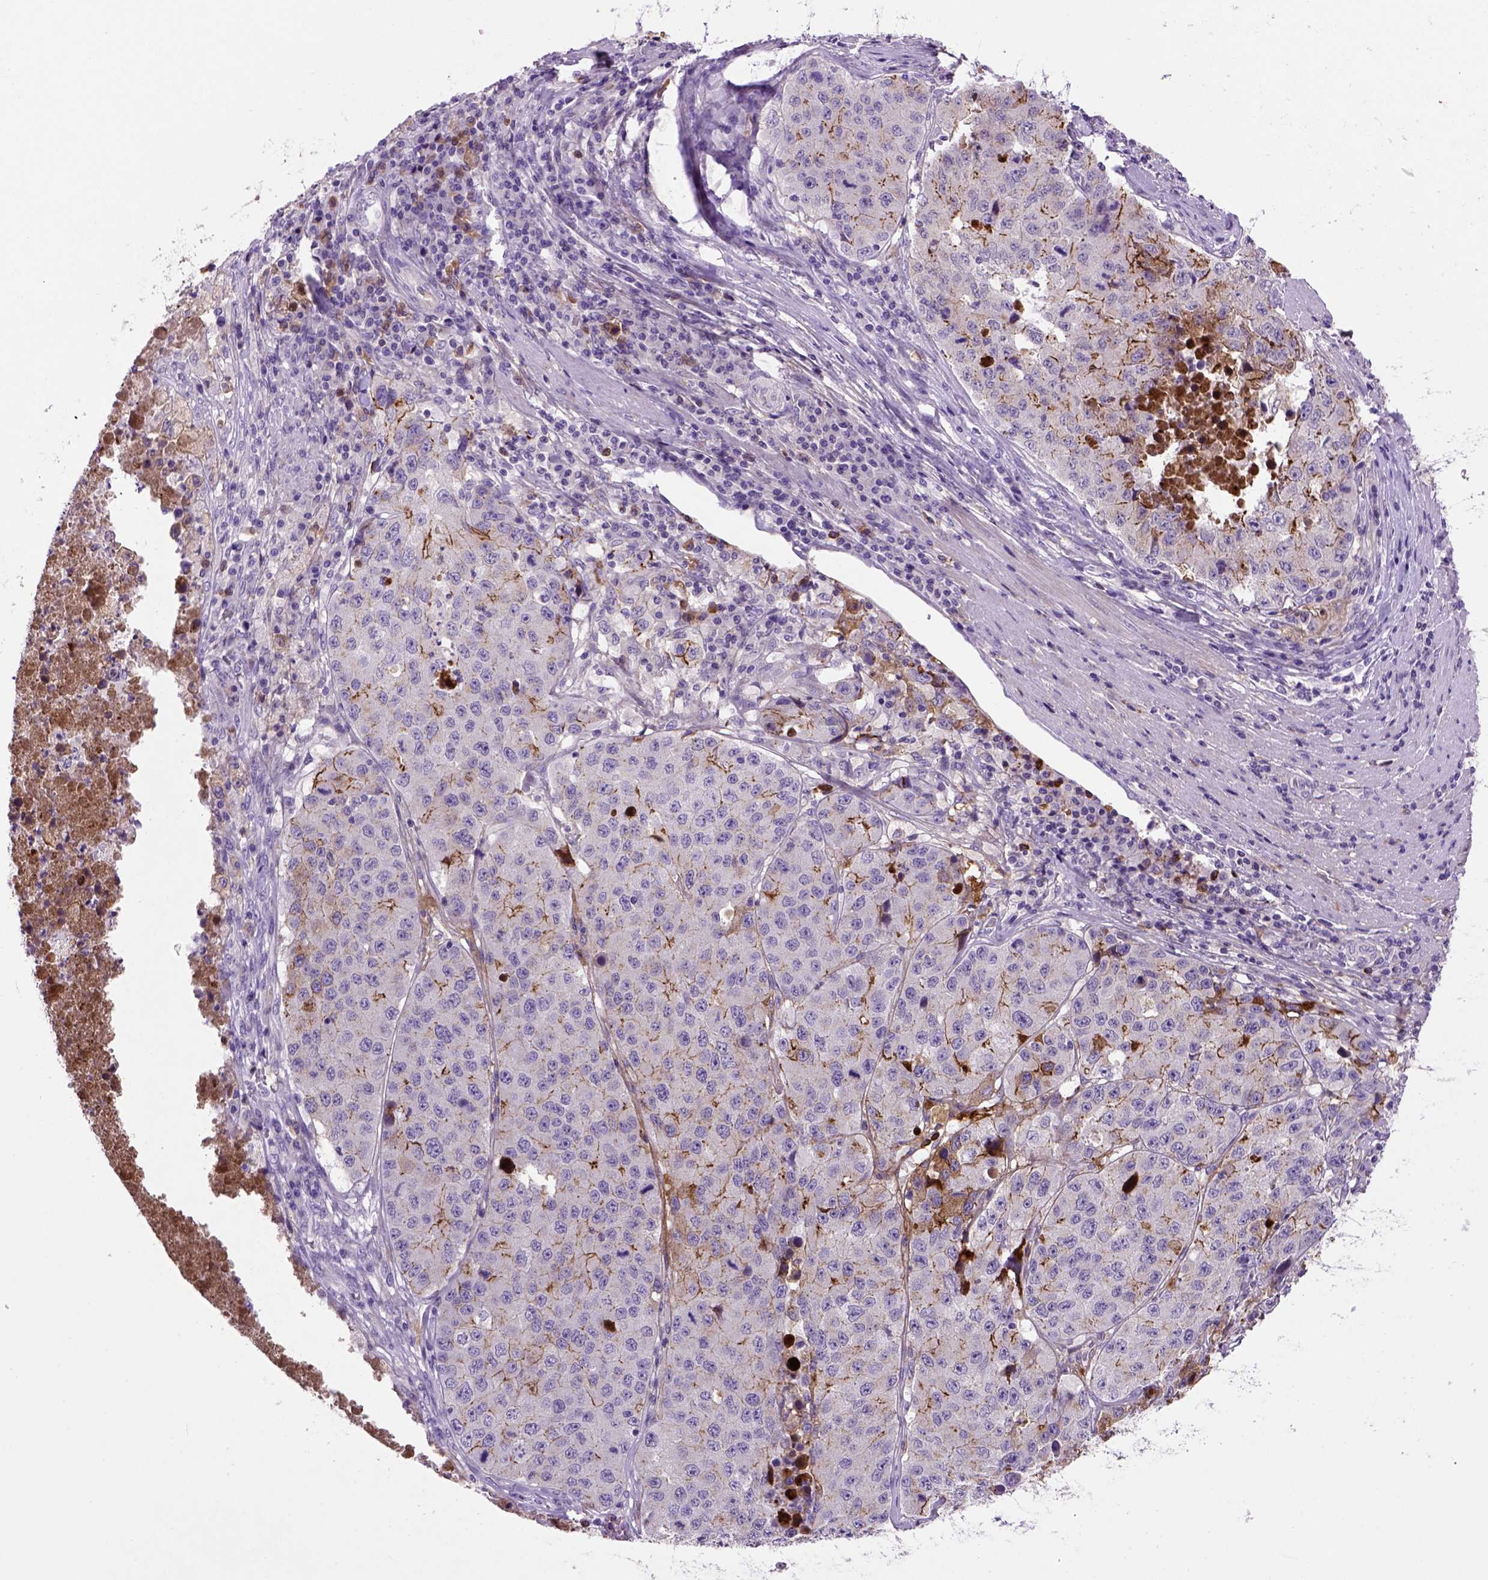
{"staining": {"intensity": "moderate", "quantity": "<25%", "location": "cytoplasmic/membranous"}, "tissue": "stomach cancer", "cell_type": "Tumor cells", "image_type": "cancer", "snomed": [{"axis": "morphology", "description": "Adenocarcinoma, NOS"}, {"axis": "topography", "description": "Stomach"}], "caption": "Immunohistochemical staining of human stomach cancer (adenocarcinoma) shows low levels of moderate cytoplasmic/membranous protein positivity in about <25% of tumor cells.", "gene": "CDH1", "patient": {"sex": "male", "age": 71}}